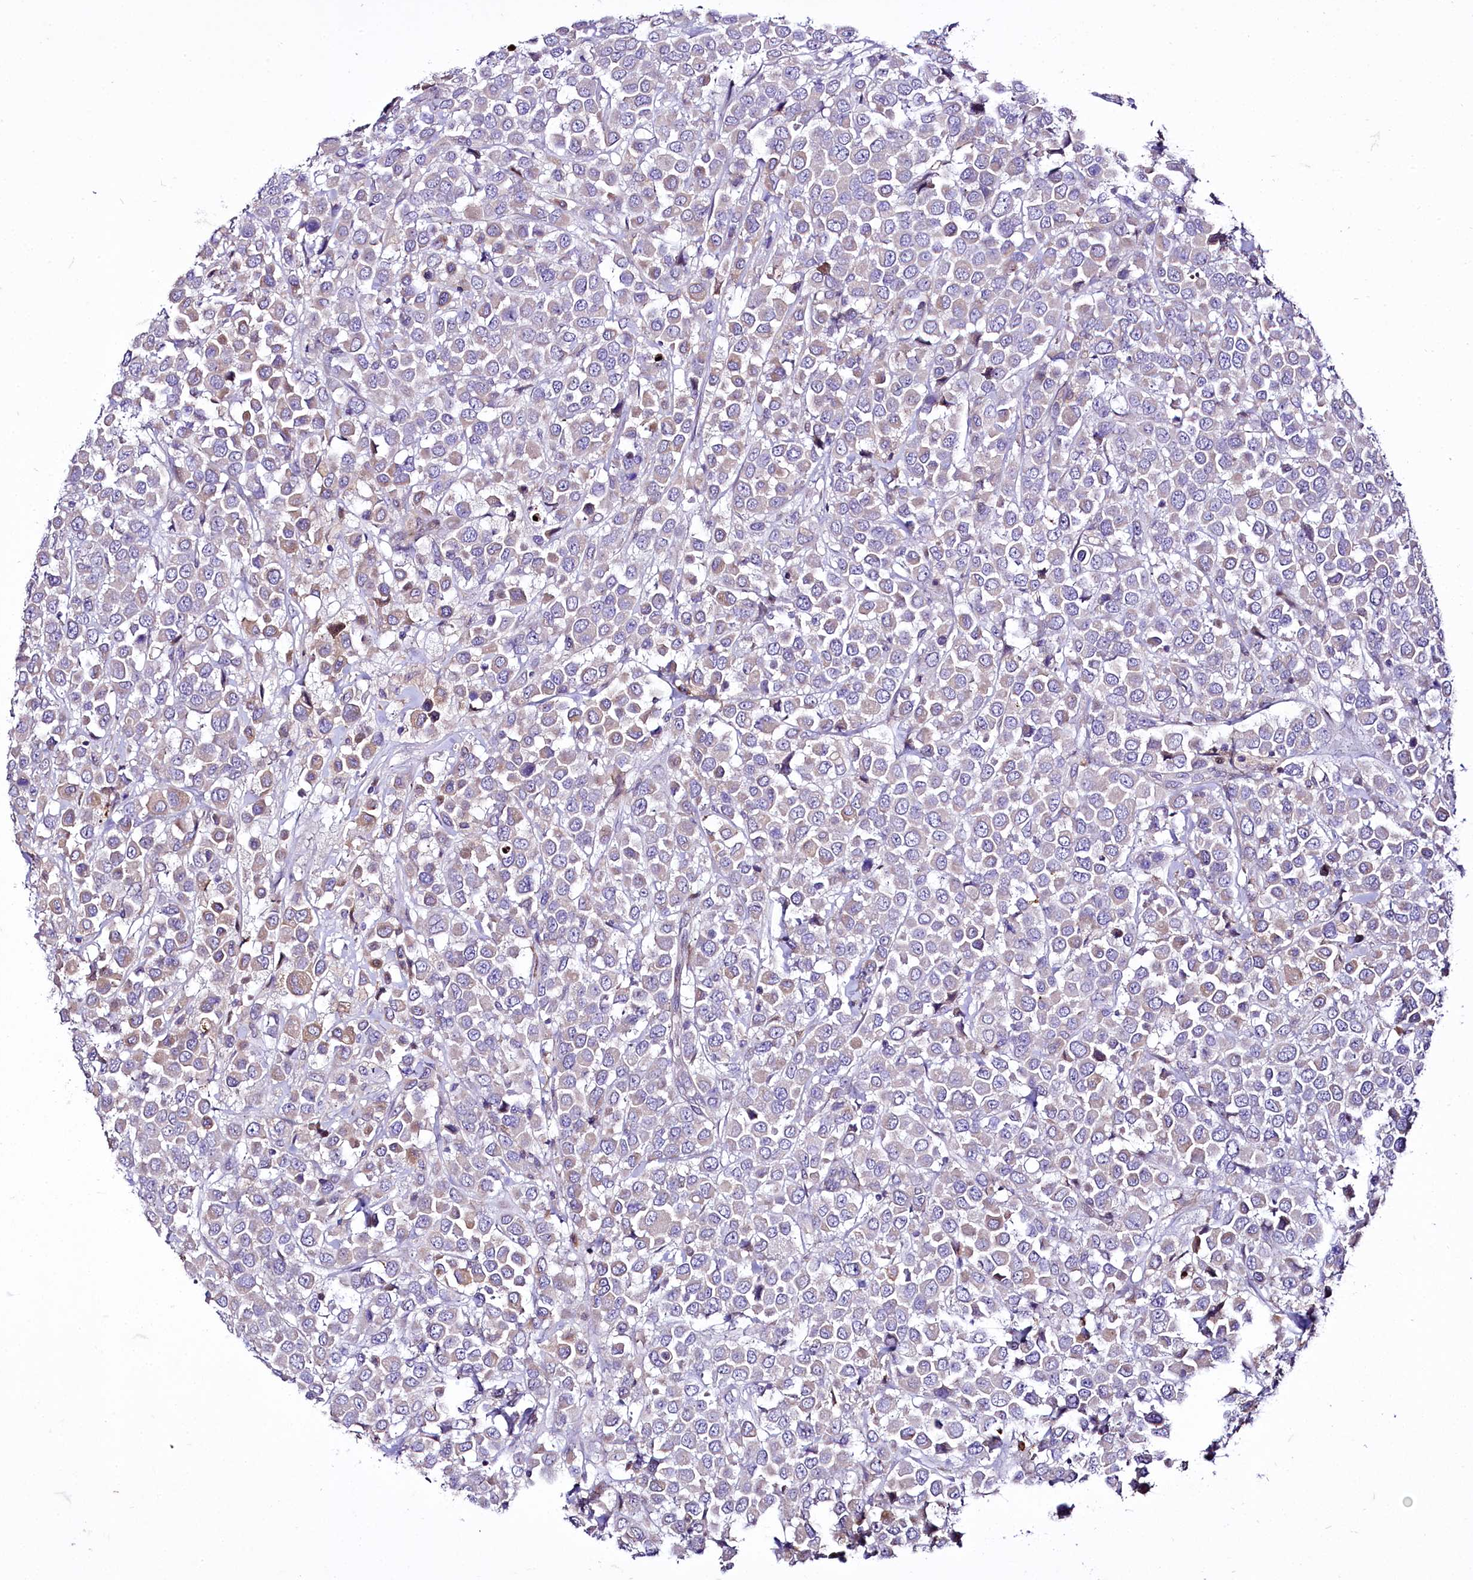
{"staining": {"intensity": "weak", "quantity": "<25%", "location": "cytoplasmic/membranous"}, "tissue": "breast cancer", "cell_type": "Tumor cells", "image_type": "cancer", "snomed": [{"axis": "morphology", "description": "Duct carcinoma"}, {"axis": "topography", "description": "Breast"}], "caption": "Protein analysis of breast cancer reveals no significant expression in tumor cells.", "gene": "ZC3H12C", "patient": {"sex": "female", "age": 61}}